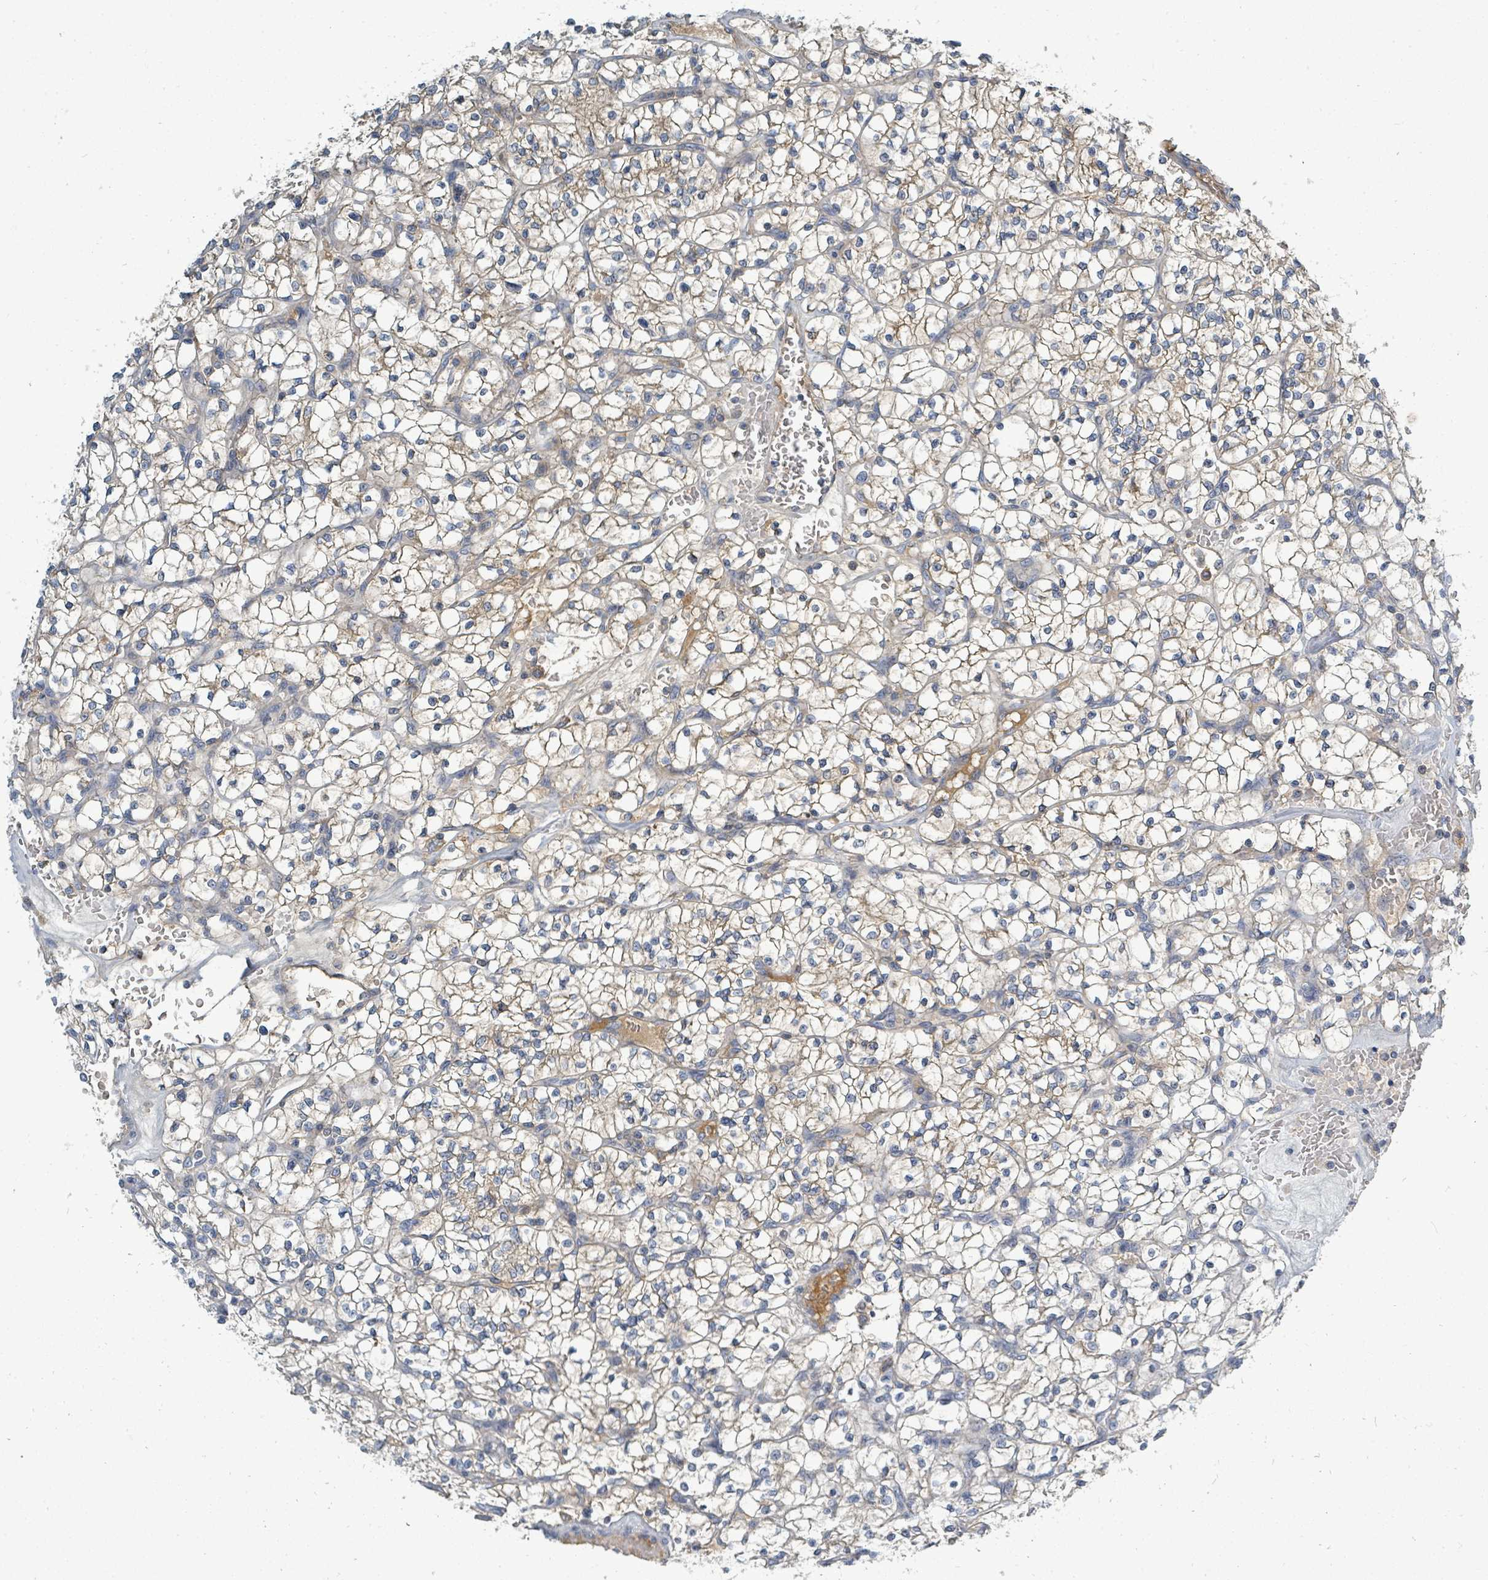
{"staining": {"intensity": "weak", "quantity": "25%-75%", "location": "cytoplasmic/membranous"}, "tissue": "renal cancer", "cell_type": "Tumor cells", "image_type": "cancer", "snomed": [{"axis": "morphology", "description": "Adenocarcinoma, NOS"}, {"axis": "topography", "description": "Kidney"}], "caption": "Renal cancer (adenocarcinoma) tissue demonstrates weak cytoplasmic/membranous staining in about 25%-75% of tumor cells, visualized by immunohistochemistry.", "gene": "SLC25A23", "patient": {"sex": "female", "age": 64}}